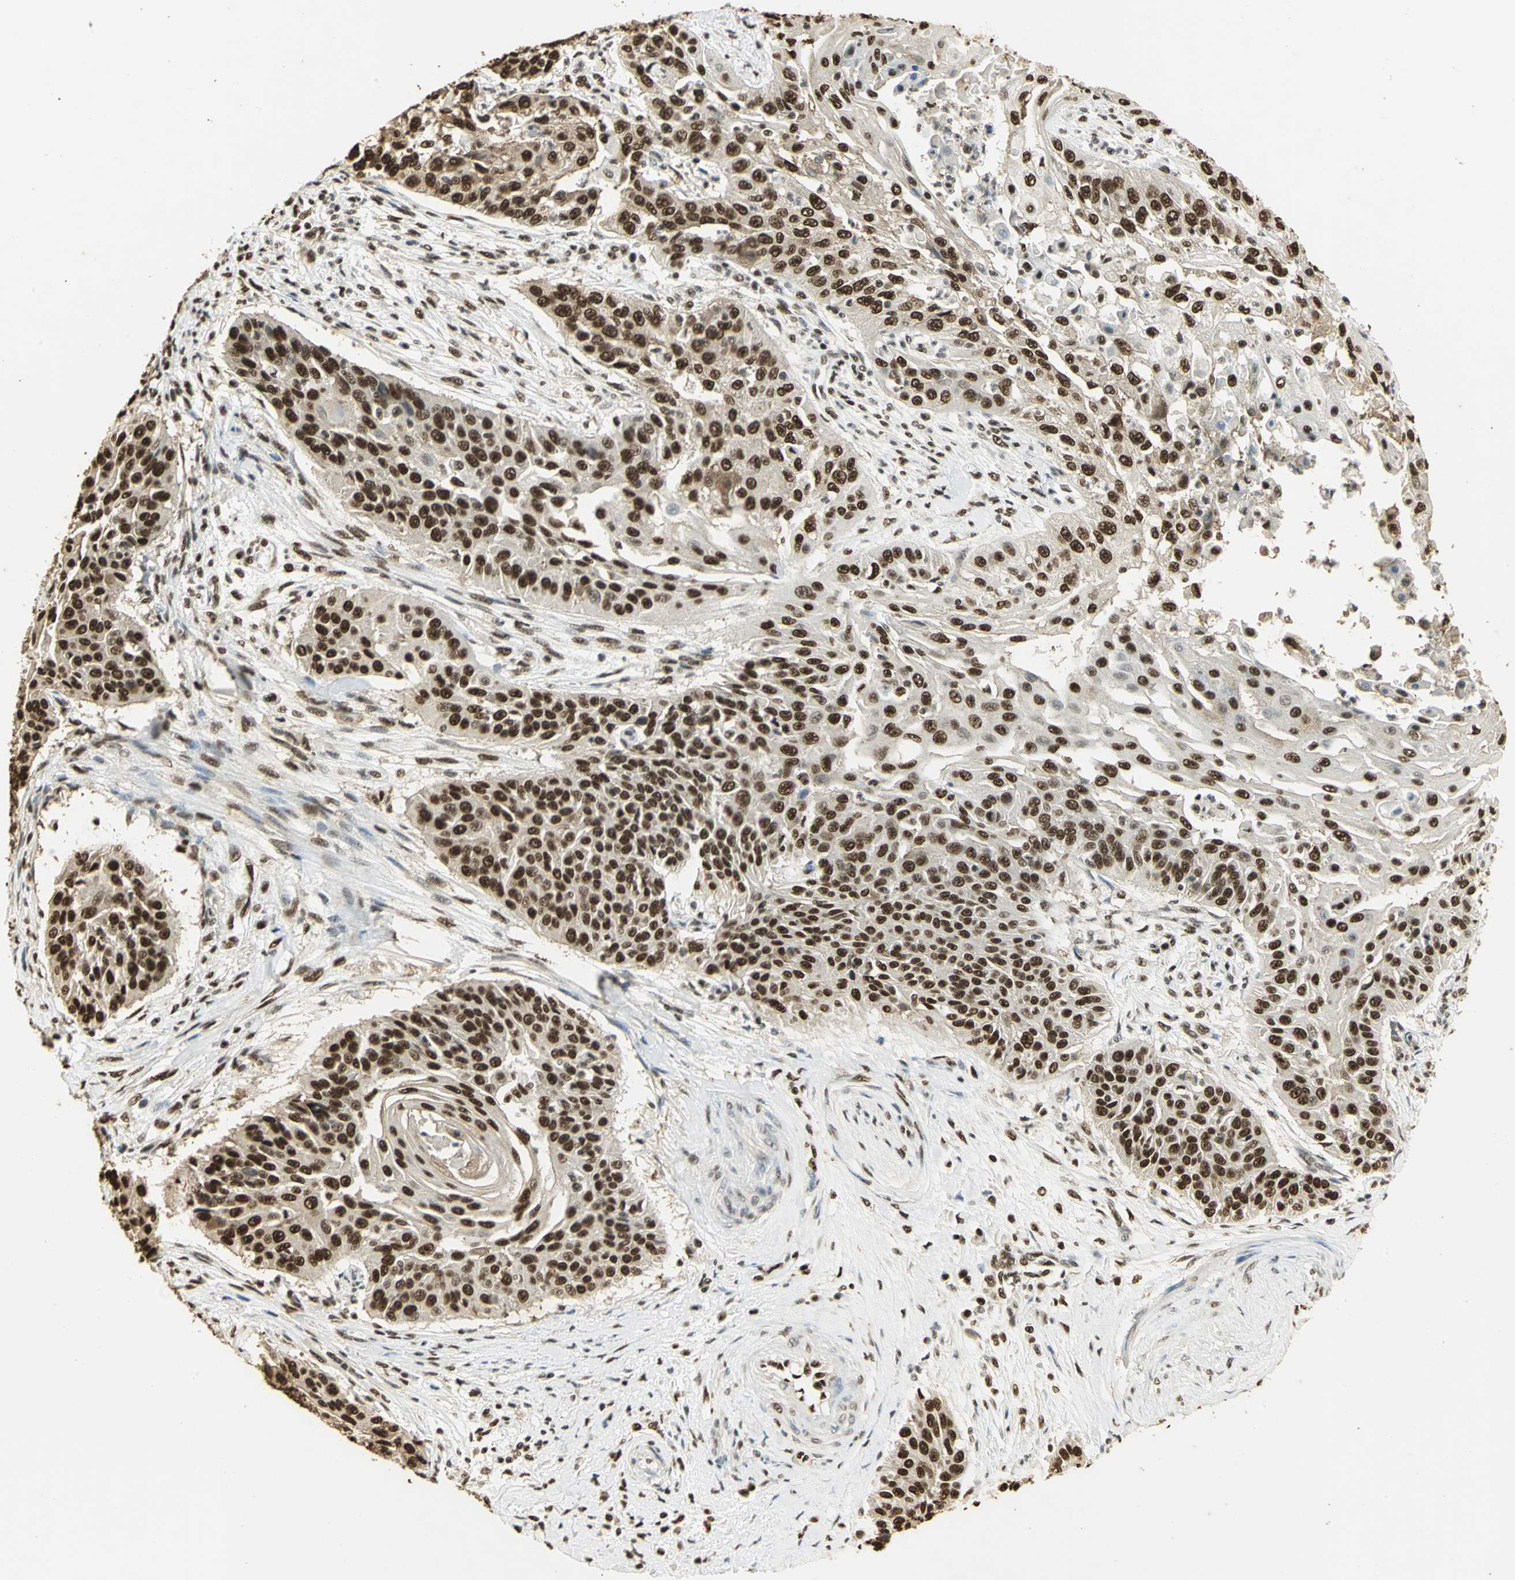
{"staining": {"intensity": "strong", "quantity": ">75%", "location": "nuclear"}, "tissue": "cervical cancer", "cell_type": "Tumor cells", "image_type": "cancer", "snomed": [{"axis": "morphology", "description": "Squamous cell carcinoma, NOS"}, {"axis": "topography", "description": "Cervix"}], "caption": "Strong nuclear staining is present in about >75% of tumor cells in cervical cancer.", "gene": "SET", "patient": {"sex": "female", "age": 33}}